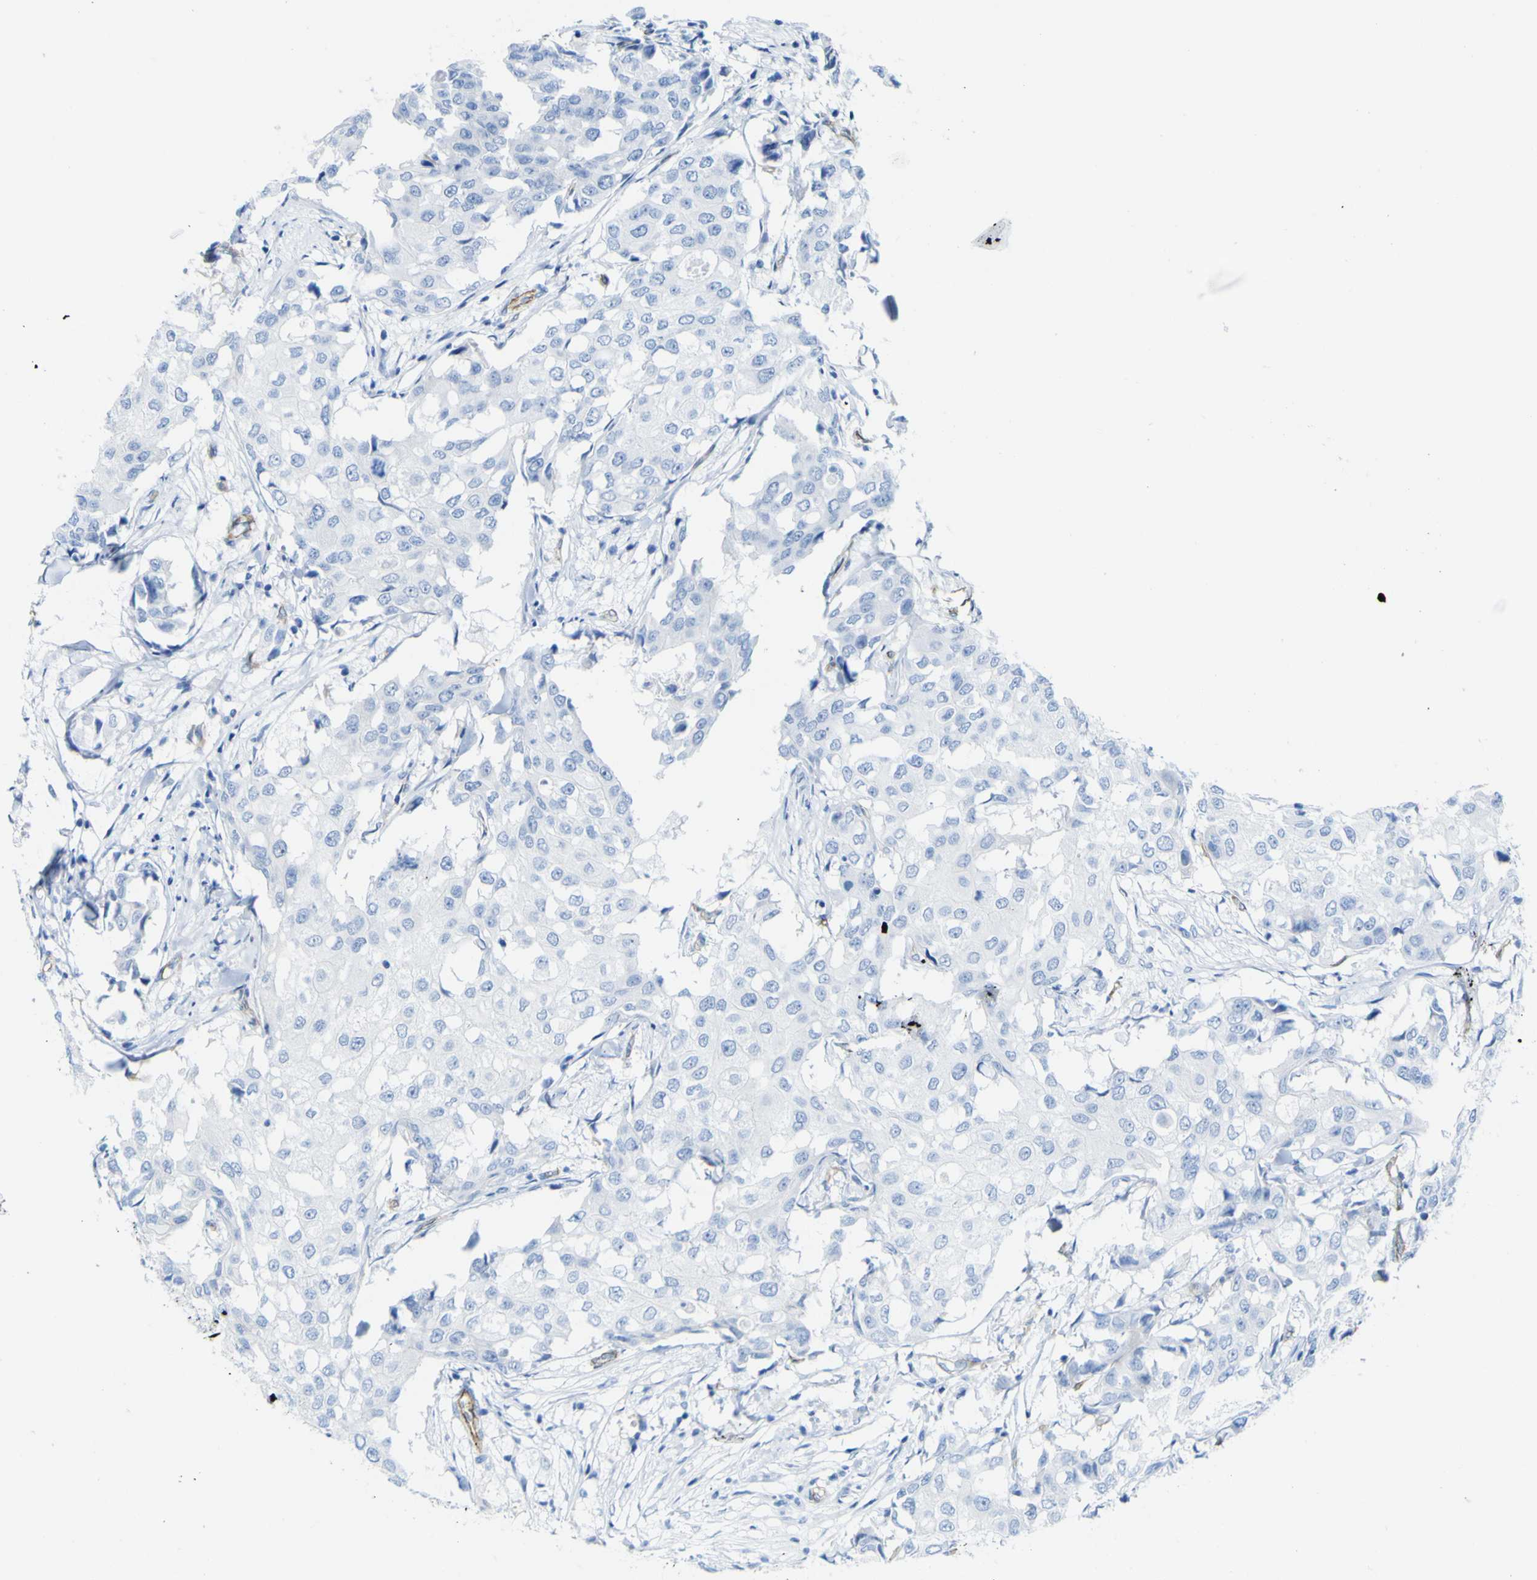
{"staining": {"intensity": "negative", "quantity": "none", "location": "none"}, "tissue": "breast cancer", "cell_type": "Tumor cells", "image_type": "cancer", "snomed": [{"axis": "morphology", "description": "Duct carcinoma"}, {"axis": "topography", "description": "Breast"}], "caption": "Immunohistochemistry (IHC) of human breast cancer (infiltrating ductal carcinoma) displays no staining in tumor cells. (DAB (3,3'-diaminobenzidine) immunohistochemistry (IHC) visualized using brightfield microscopy, high magnification).", "gene": "CD93", "patient": {"sex": "female", "age": 27}}